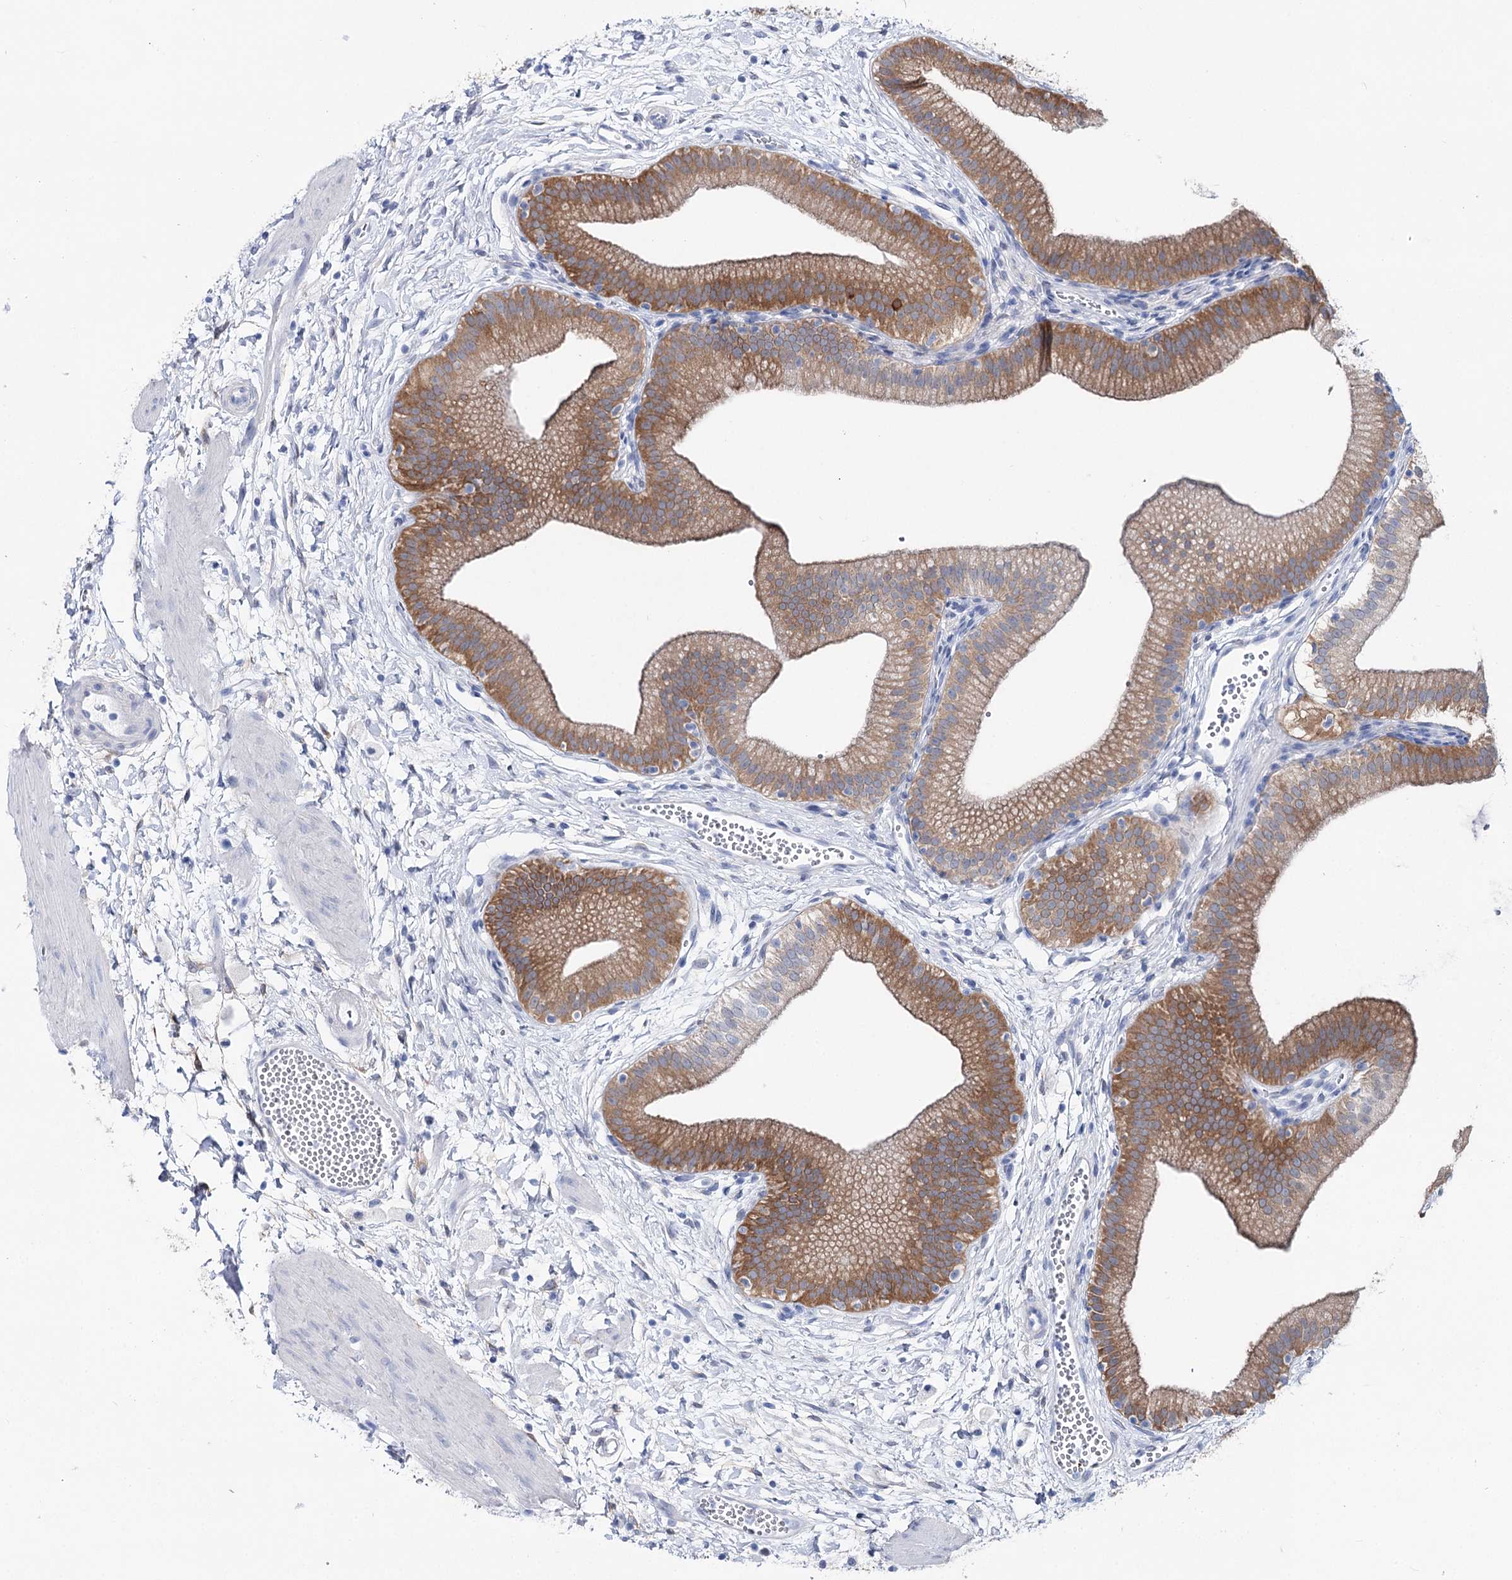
{"staining": {"intensity": "moderate", "quantity": ">75%", "location": "cytoplasmic/membranous"}, "tissue": "gallbladder", "cell_type": "Glandular cells", "image_type": "normal", "snomed": [{"axis": "morphology", "description": "Normal tissue, NOS"}, {"axis": "topography", "description": "Gallbladder"}], "caption": "An image of human gallbladder stained for a protein reveals moderate cytoplasmic/membranous brown staining in glandular cells.", "gene": "UGDH", "patient": {"sex": "male", "age": 55}}